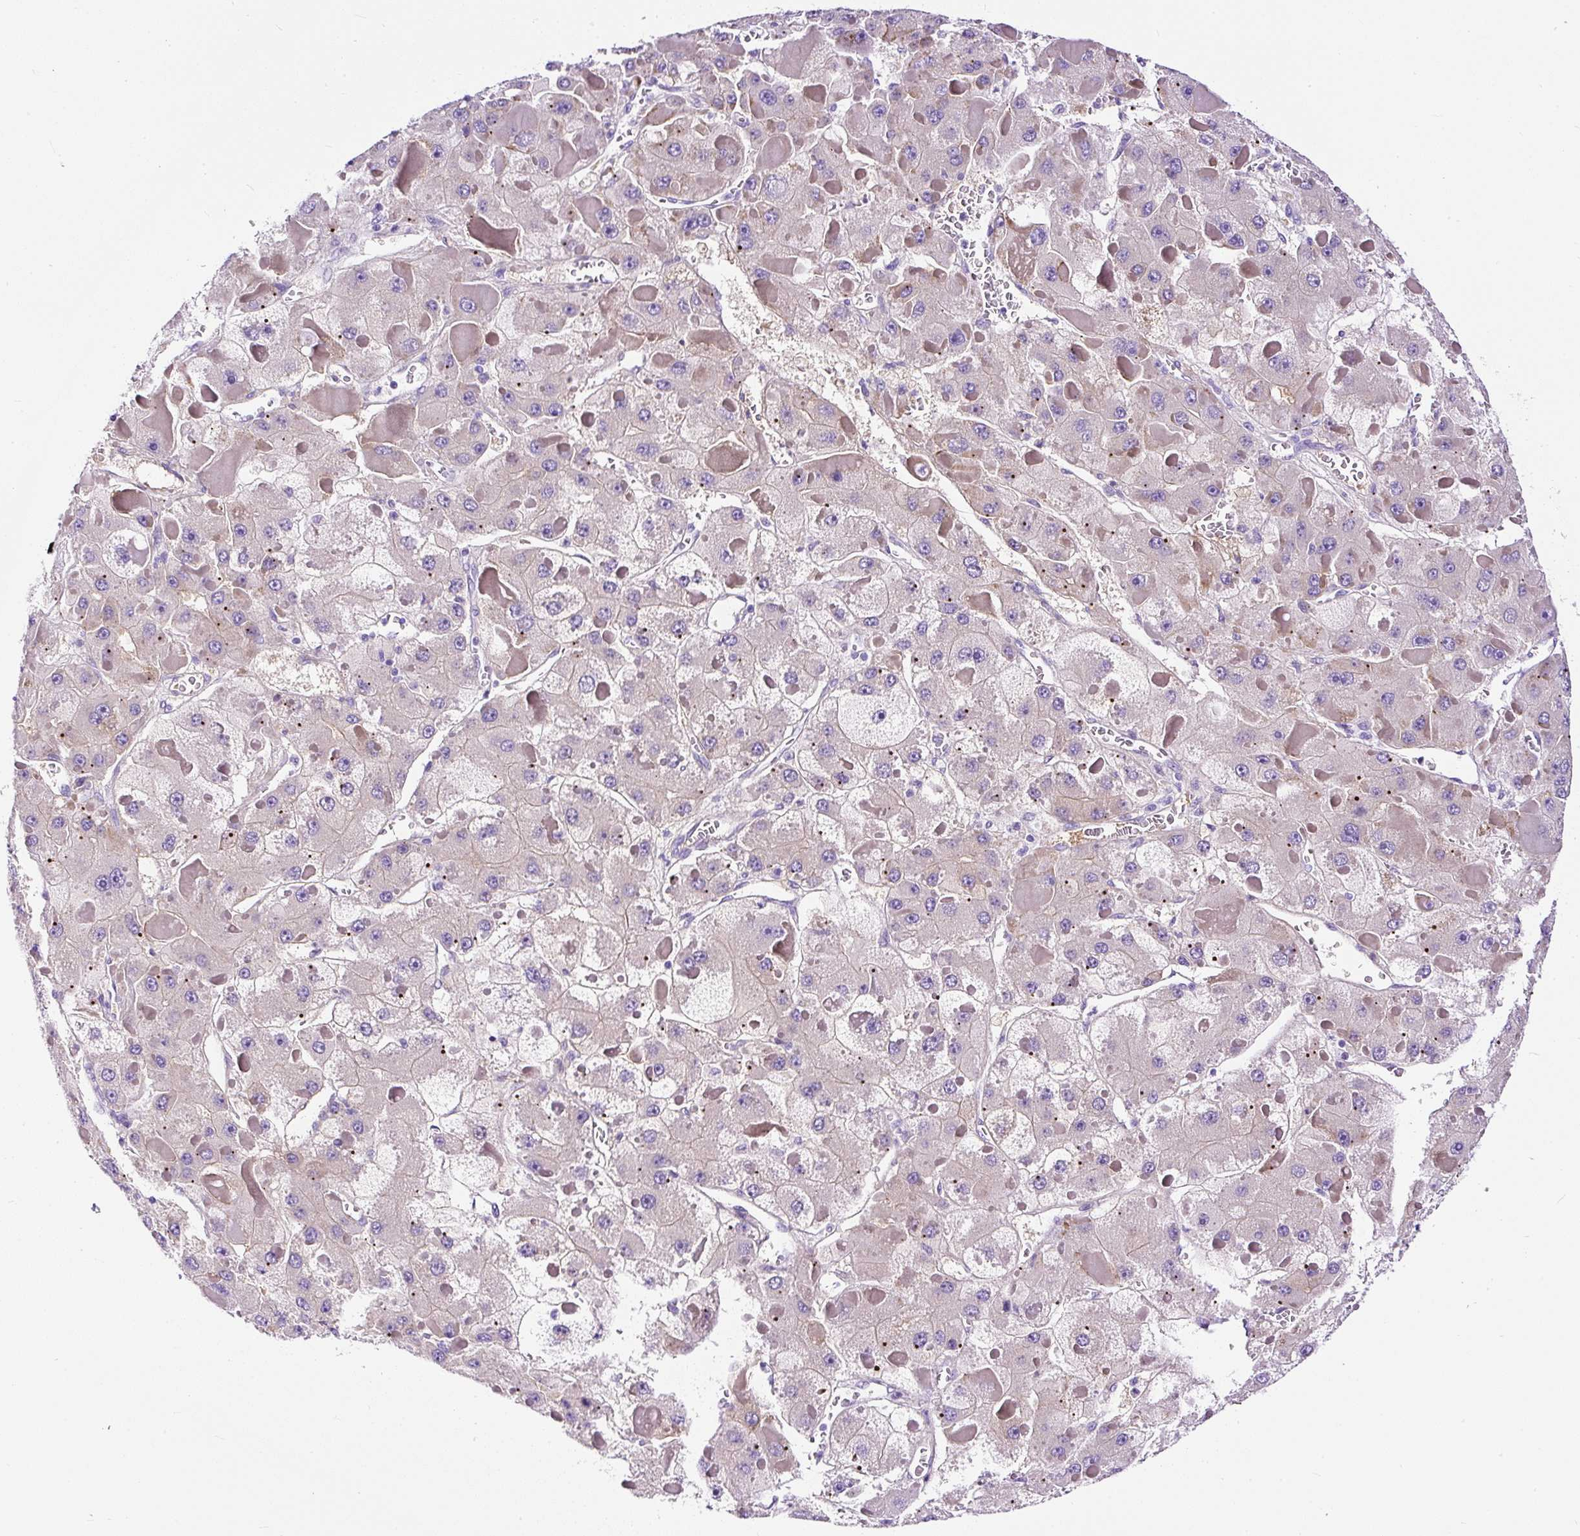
{"staining": {"intensity": "moderate", "quantity": "<25%", "location": "cytoplasmic/membranous"}, "tissue": "liver cancer", "cell_type": "Tumor cells", "image_type": "cancer", "snomed": [{"axis": "morphology", "description": "Carcinoma, Hepatocellular, NOS"}, {"axis": "topography", "description": "Liver"}], "caption": "A brown stain highlights moderate cytoplasmic/membranous positivity of a protein in liver hepatocellular carcinoma tumor cells. (DAB (3,3'-diaminobenzidine) = brown stain, brightfield microscopy at high magnification).", "gene": "STOX2", "patient": {"sex": "female", "age": 73}}